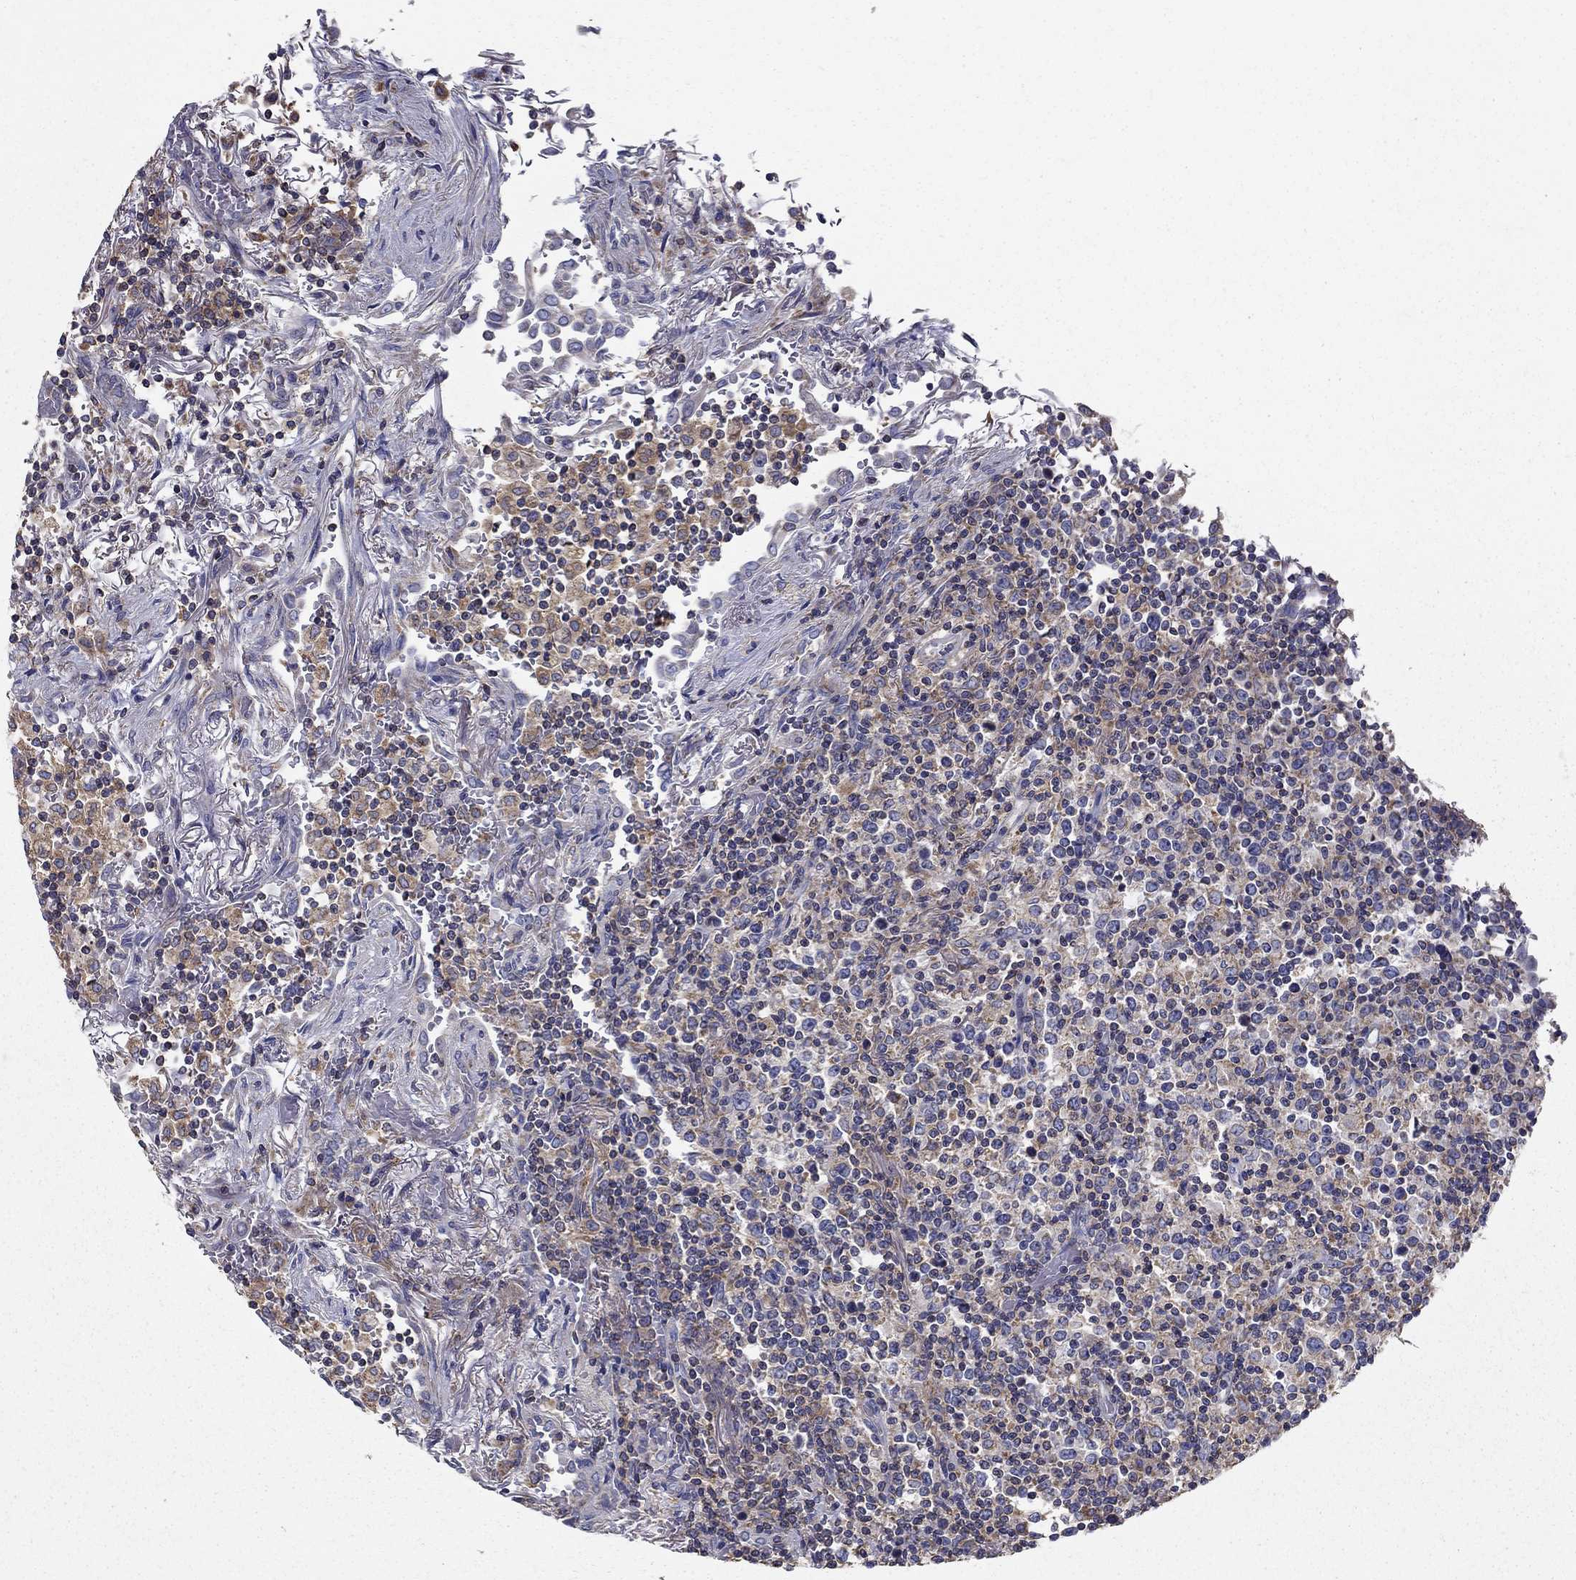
{"staining": {"intensity": "negative", "quantity": "none", "location": "none"}, "tissue": "lymphoma", "cell_type": "Tumor cells", "image_type": "cancer", "snomed": [{"axis": "morphology", "description": "Malignant lymphoma, non-Hodgkin's type, High grade"}, {"axis": "topography", "description": "Lung"}], "caption": "A high-resolution photomicrograph shows IHC staining of high-grade malignant lymphoma, non-Hodgkin's type, which displays no significant expression in tumor cells.", "gene": "NME5", "patient": {"sex": "male", "age": 79}}